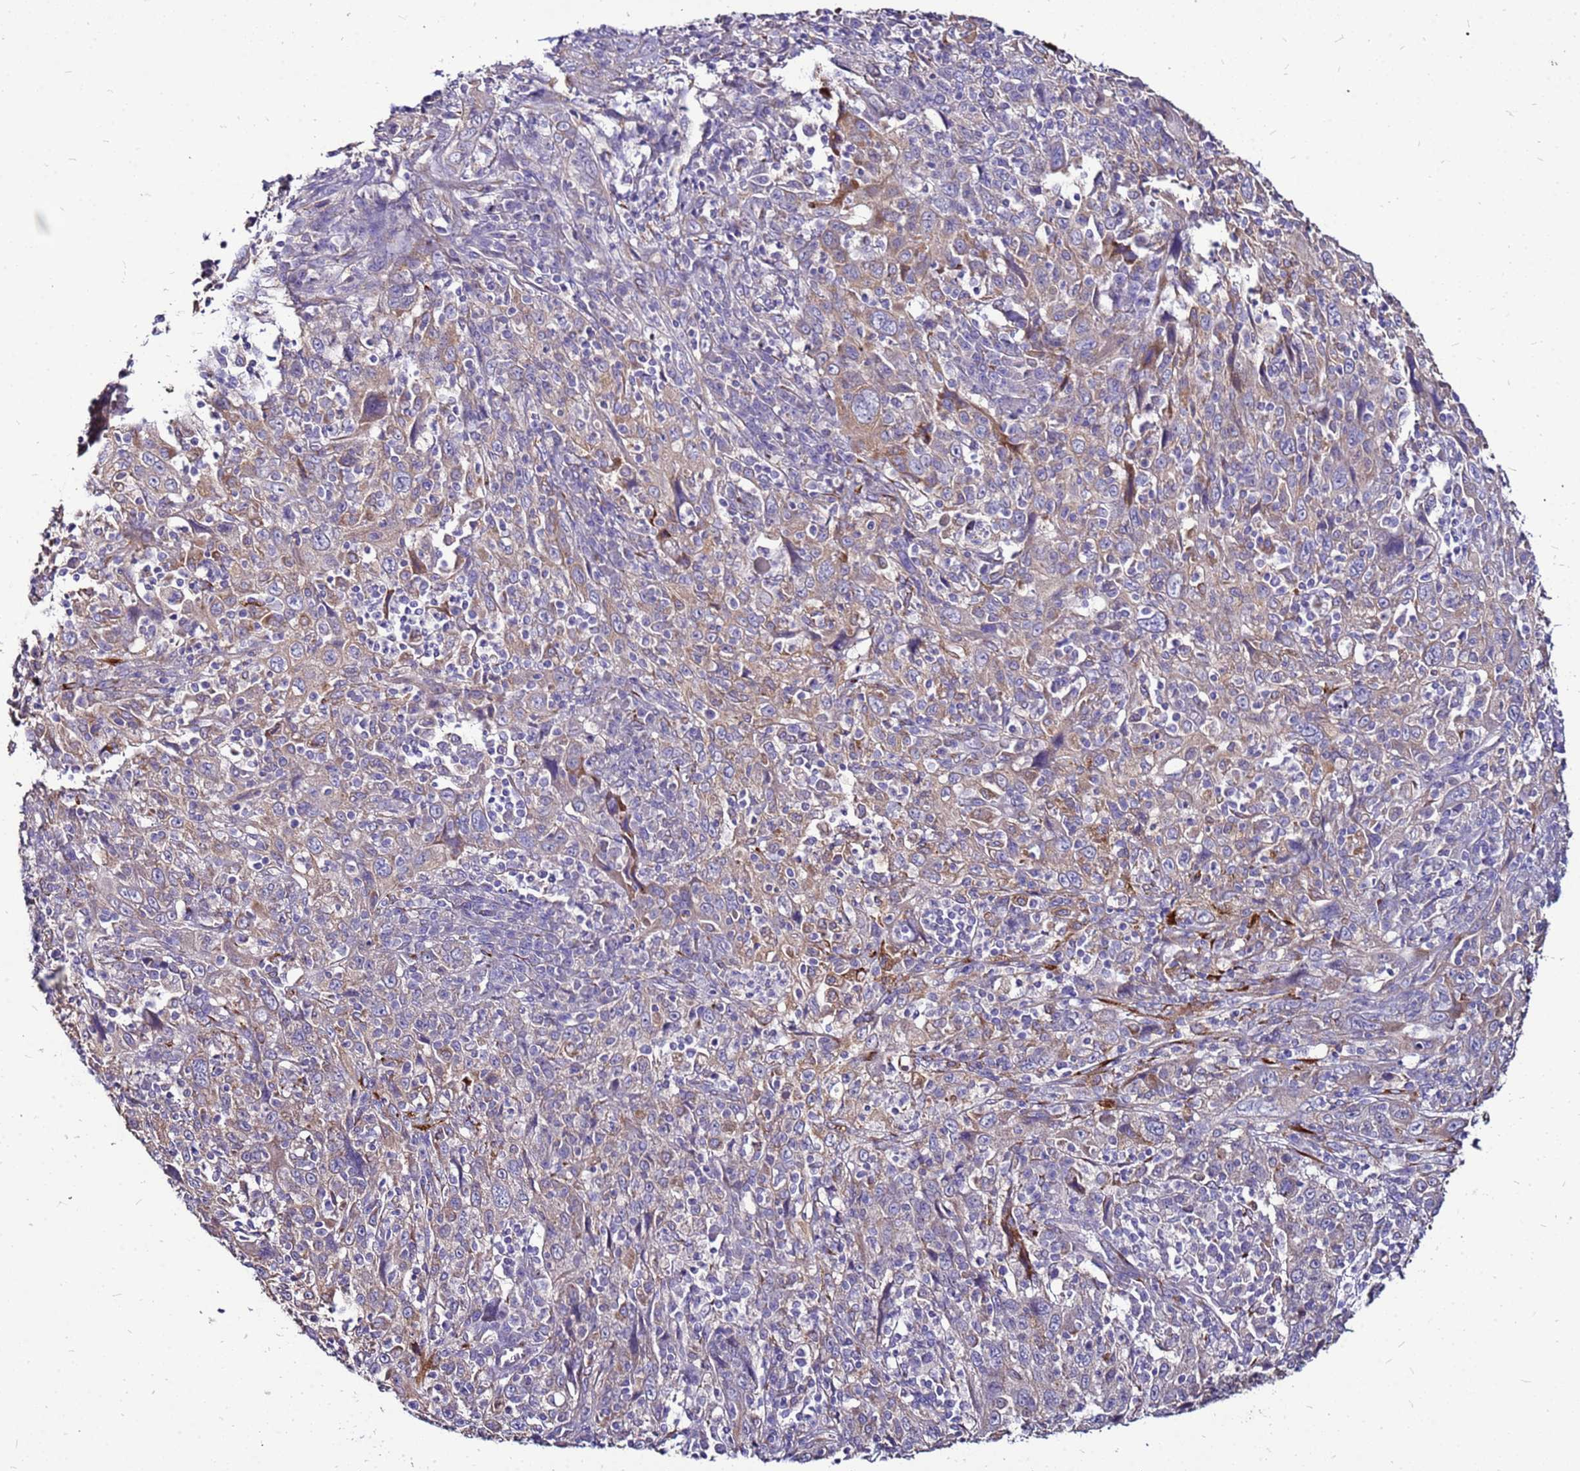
{"staining": {"intensity": "moderate", "quantity": "<25%", "location": "cytoplasmic/membranous"}, "tissue": "cervical cancer", "cell_type": "Tumor cells", "image_type": "cancer", "snomed": [{"axis": "morphology", "description": "Squamous cell carcinoma, NOS"}, {"axis": "topography", "description": "Cervix"}], "caption": "High-magnification brightfield microscopy of cervical cancer stained with DAB (3,3'-diaminobenzidine) (brown) and counterstained with hematoxylin (blue). tumor cells exhibit moderate cytoplasmic/membranous positivity is appreciated in about<25% of cells.", "gene": "SLC44A3", "patient": {"sex": "female", "age": 46}}